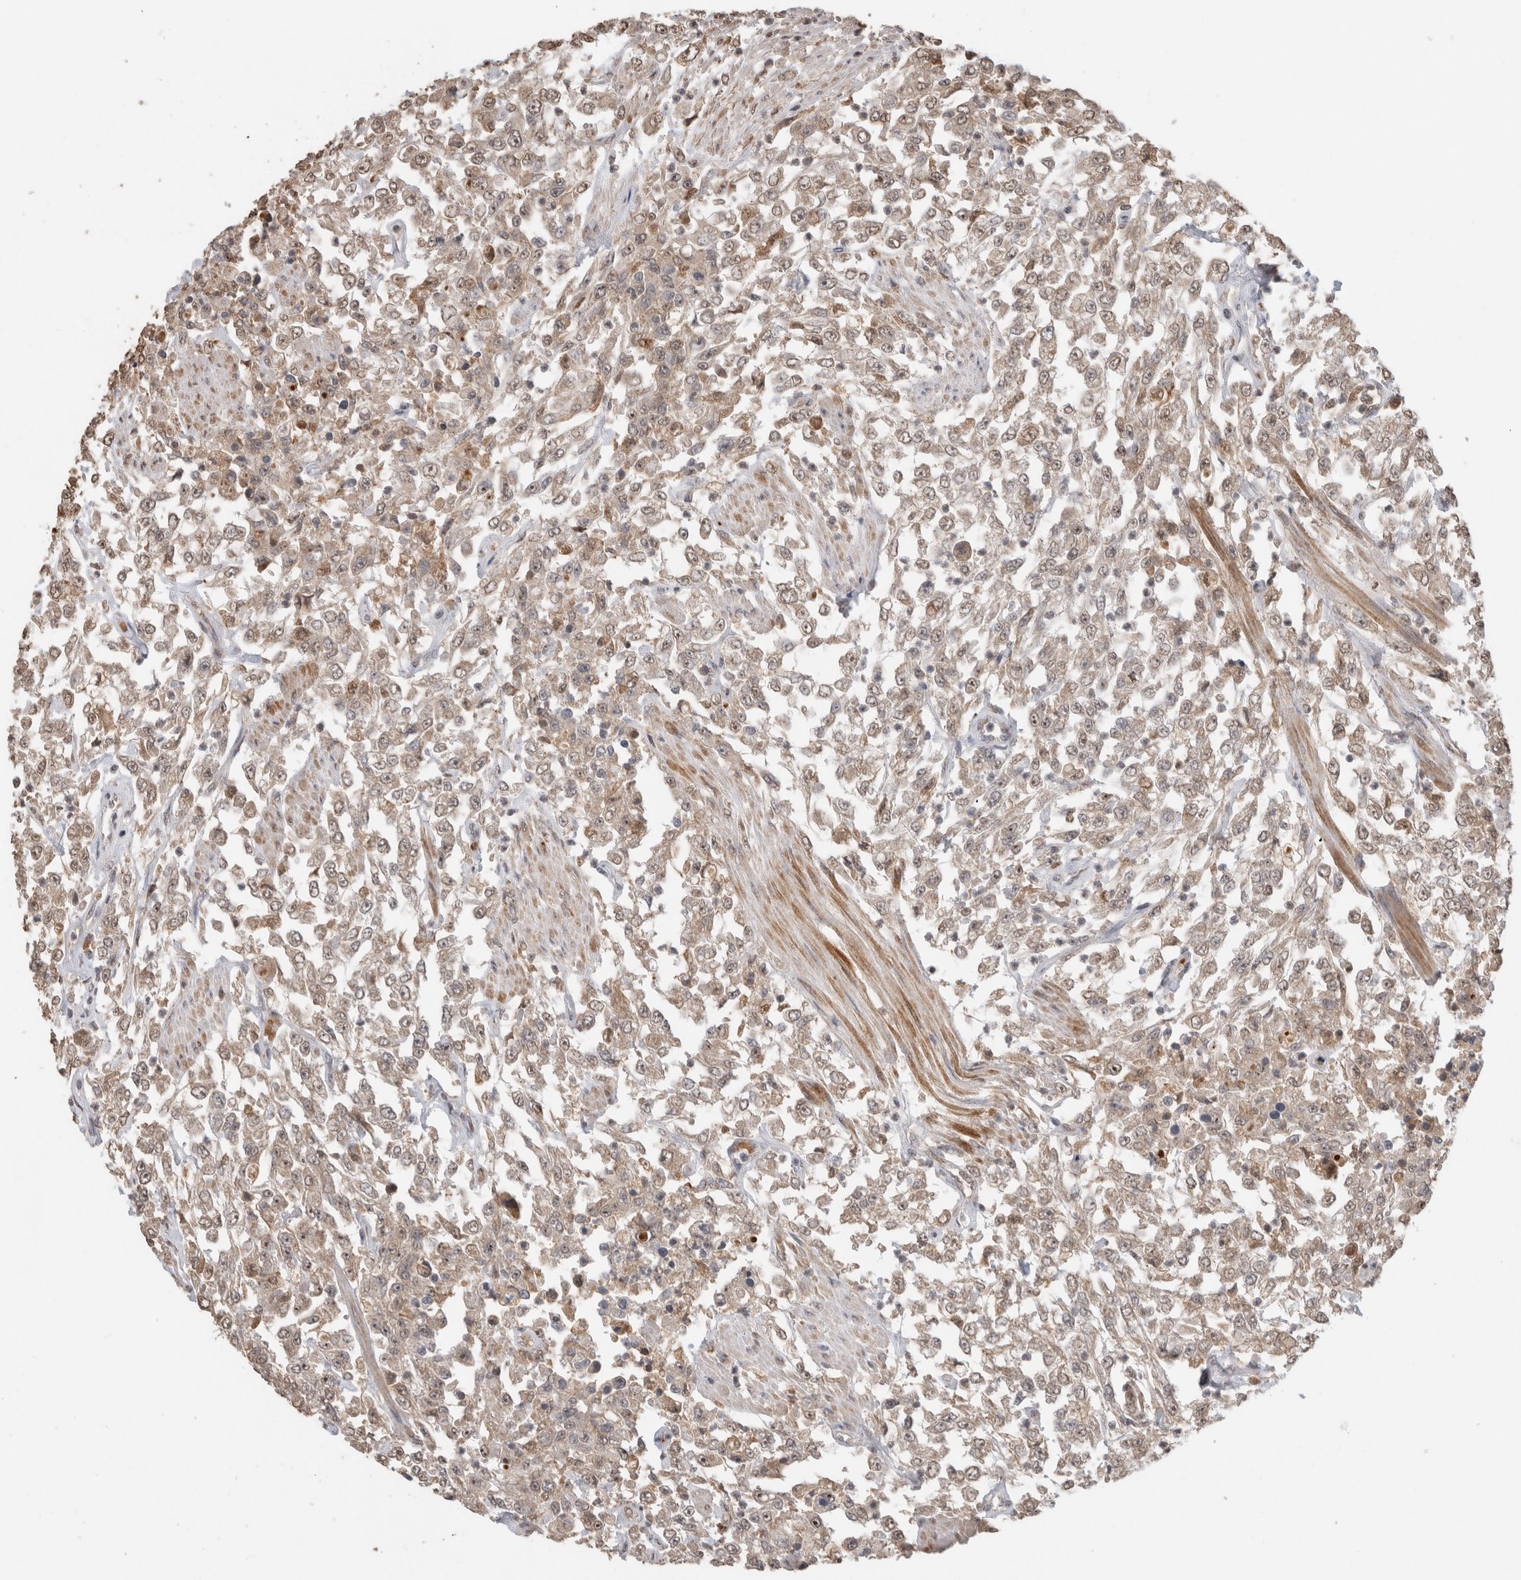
{"staining": {"intensity": "weak", "quantity": "25%-75%", "location": "nuclear"}, "tissue": "urothelial cancer", "cell_type": "Tumor cells", "image_type": "cancer", "snomed": [{"axis": "morphology", "description": "Urothelial carcinoma, High grade"}, {"axis": "topography", "description": "Urinary bladder"}], "caption": "Immunohistochemical staining of urothelial cancer reveals low levels of weak nuclear protein staining in approximately 25%-75% of tumor cells. (Stains: DAB in brown, nuclei in blue, Microscopy: brightfield microscopy at high magnification).", "gene": "FAM3A", "patient": {"sex": "male", "age": 46}}